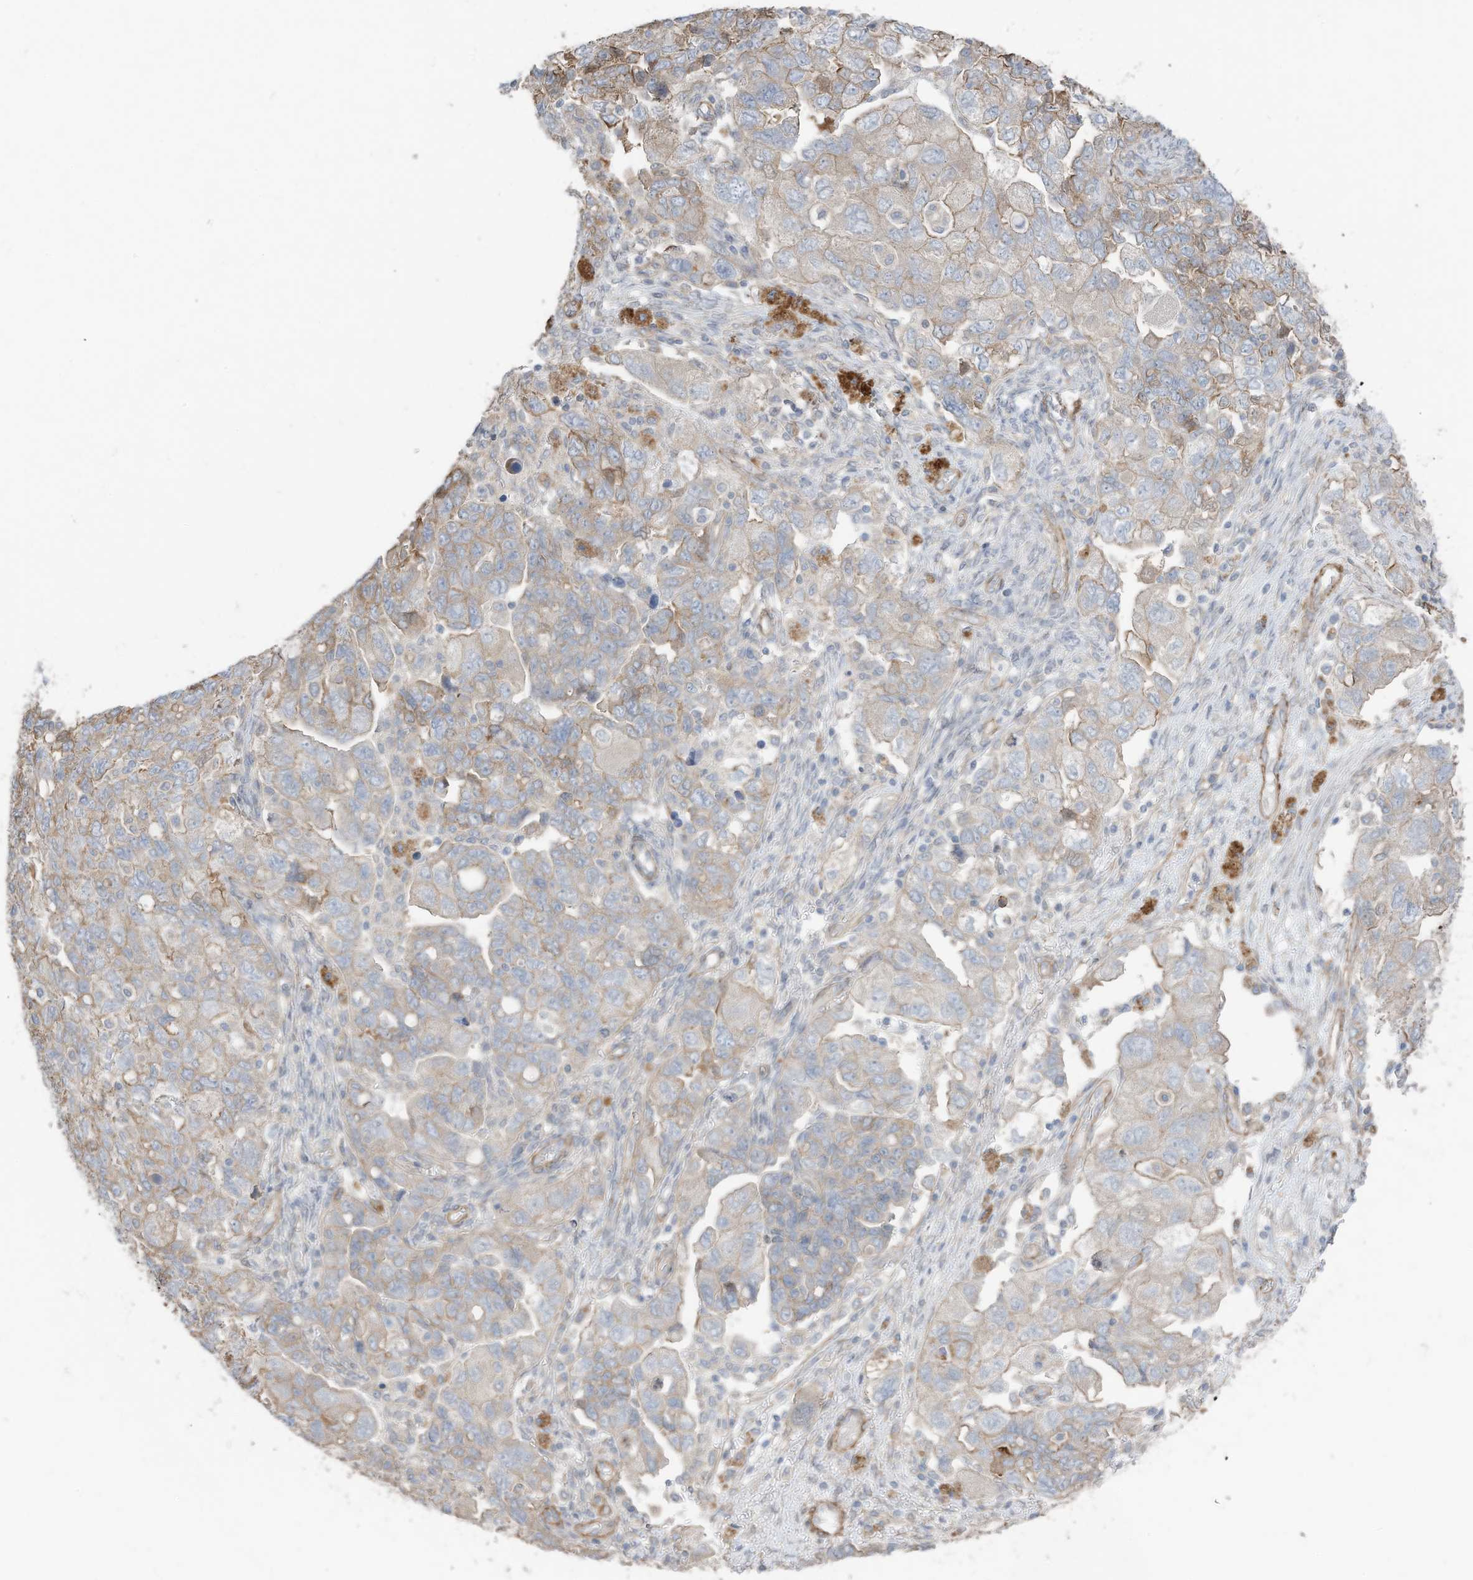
{"staining": {"intensity": "weak", "quantity": "<25%", "location": "cytoplasmic/membranous"}, "tissue": "ovarian cancer", "cell_type": "Tumor cells", "image_type": "cancer", "snomed": [{"axis": "morphology", "description": "Carcinoma, NOS"}, {"axis": "morphology", "description": "Cystadenocarcinoma, serous, NOS"}, {"axis": "topography", "description": "Ovary"}], "caption": "The micrograph exhibits no staining of tumor cells in ovarian cancer.", "gene": "SLC17A7", "patient": {"sex": "female", "age": 69}}